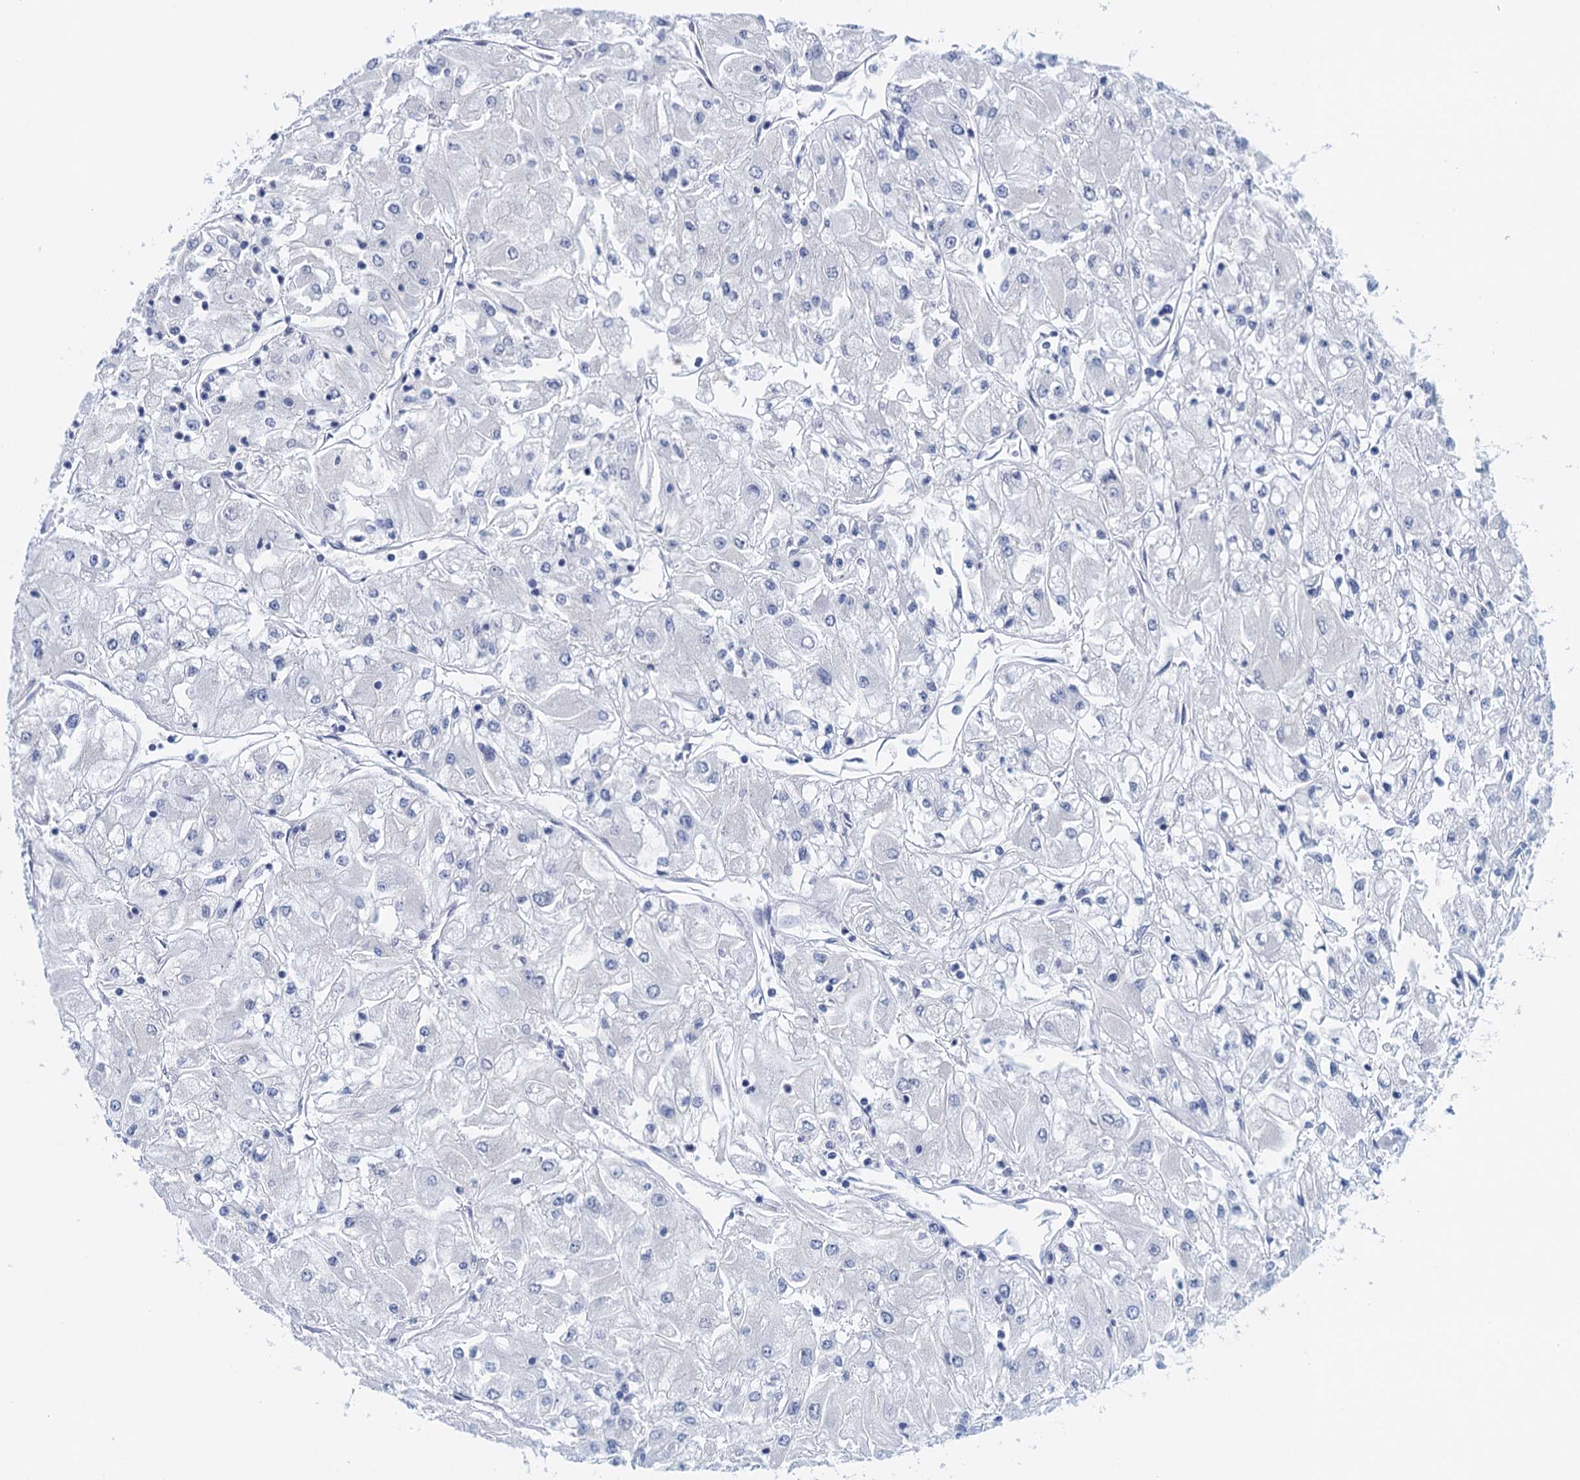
{"staining": {"intensity": "negative", "quantity": "none", "location": "none"}, "tissue": "renal cancer", "cell_type": "Tumor cells", "image_type": "cancer", "snomed": [{"axis": "morphology", "description": "Adenocarcinoma, NOS"}, {"axis": "topography", "description": "Kidney"}], "caption": "This histopathology image is of renal cancer (adenocarcinoma) stained with immunohistochemistry (IHC) to label a protein in brown with the nuclei are counter-stained blue. There is no positivity in tumor cells.", "gene": "CYP51A1", "patient": {"sex": "male", "age": 80}}